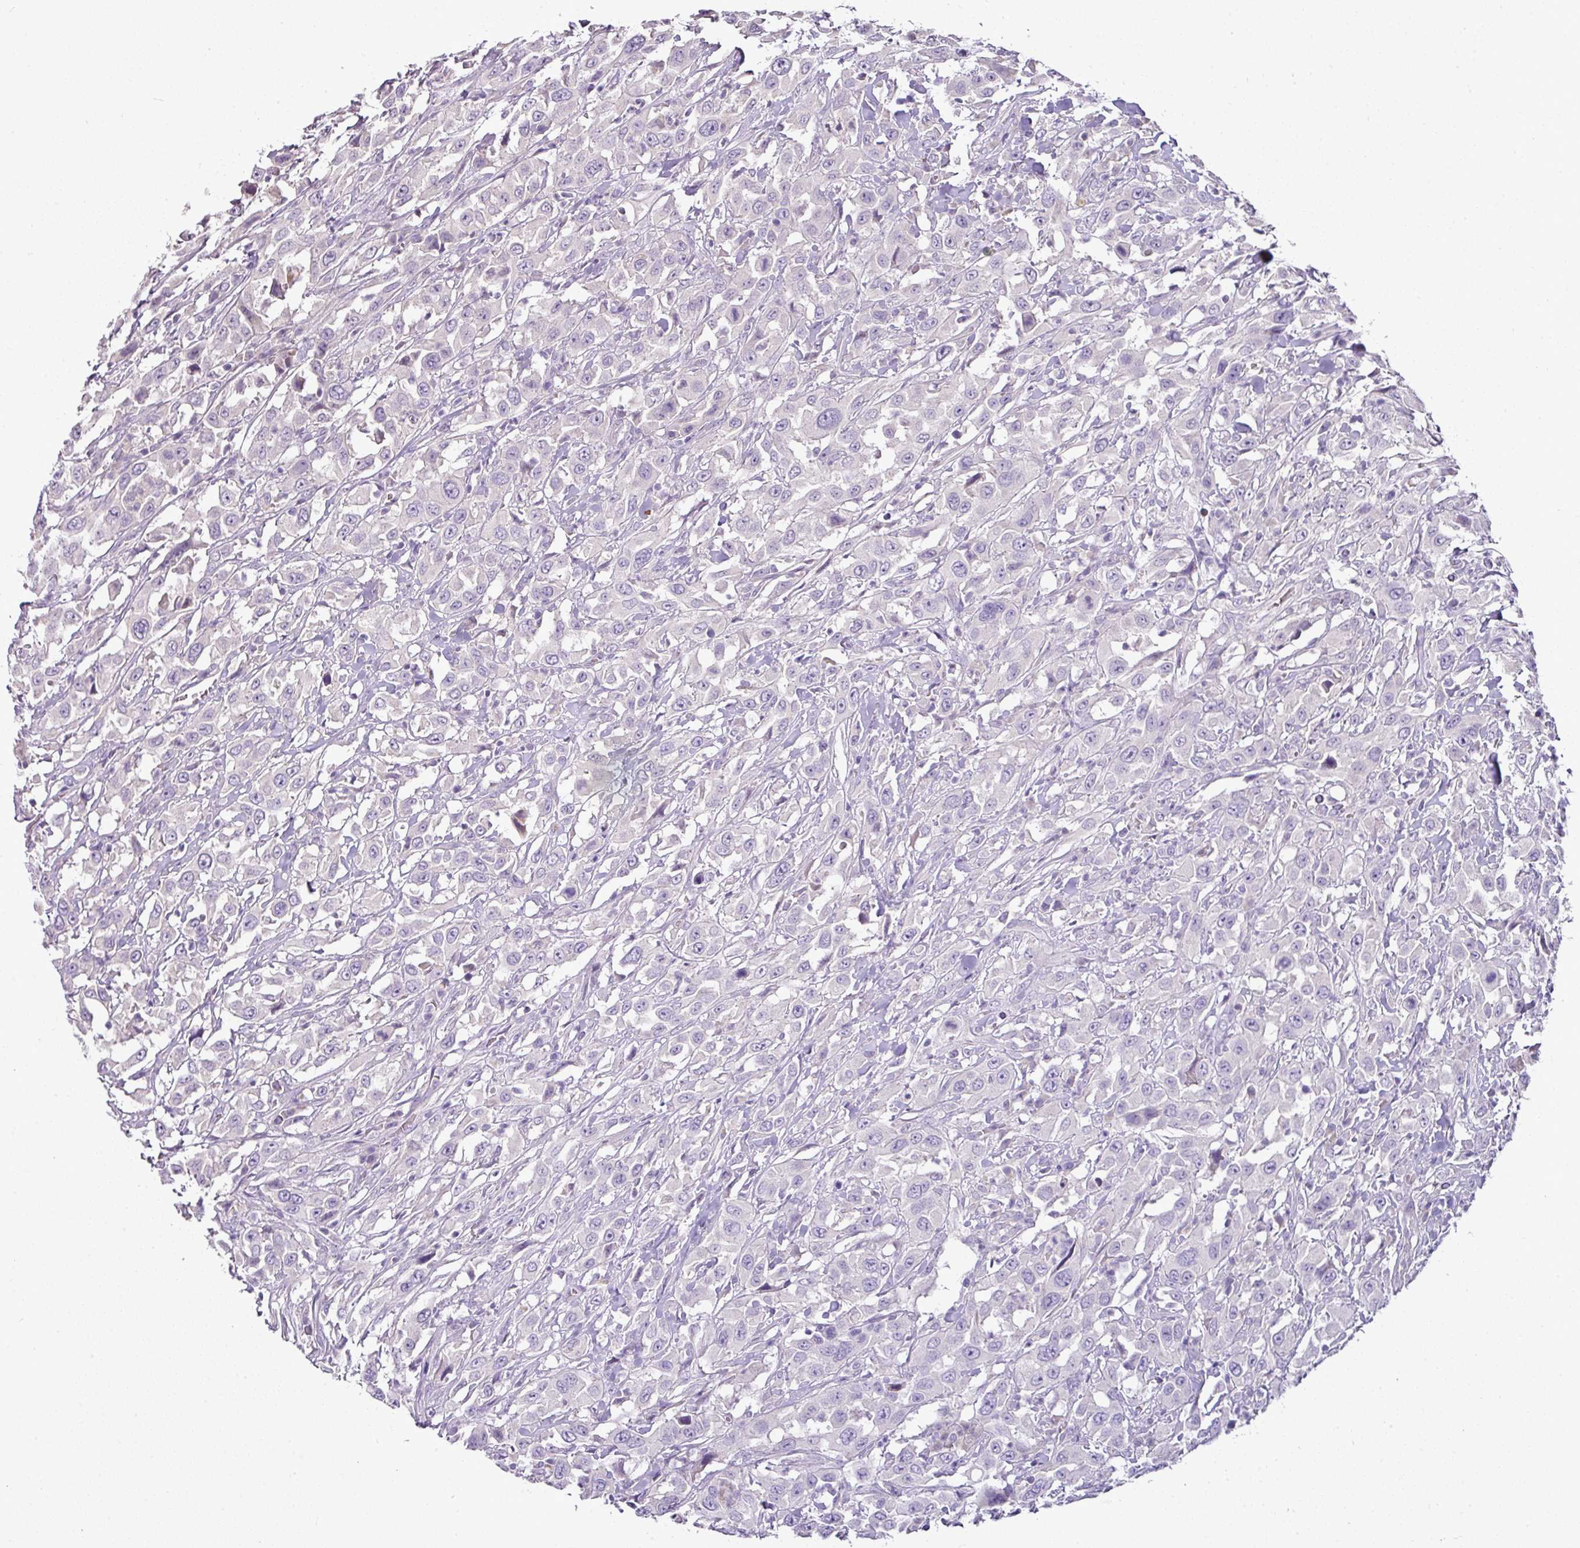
{"staining": {"intensity": "negative", "quantity": "none", "location": "none"}, "tissue": "urothelial cancer", "cell_type": "Tumor cells", "image_type": "cancer", "snomed": [{"axis": "morphology", "description": "Urothelial carcinoma, High grade"}, {"axis": "topography", "description": "Urinary bladder"}], "caption": "Tumor cells show no significant protein expression in urothelial carcinoma (high-grade).", "gene": "BRINP2", "patient": {"sex": "male", "age": 61}}